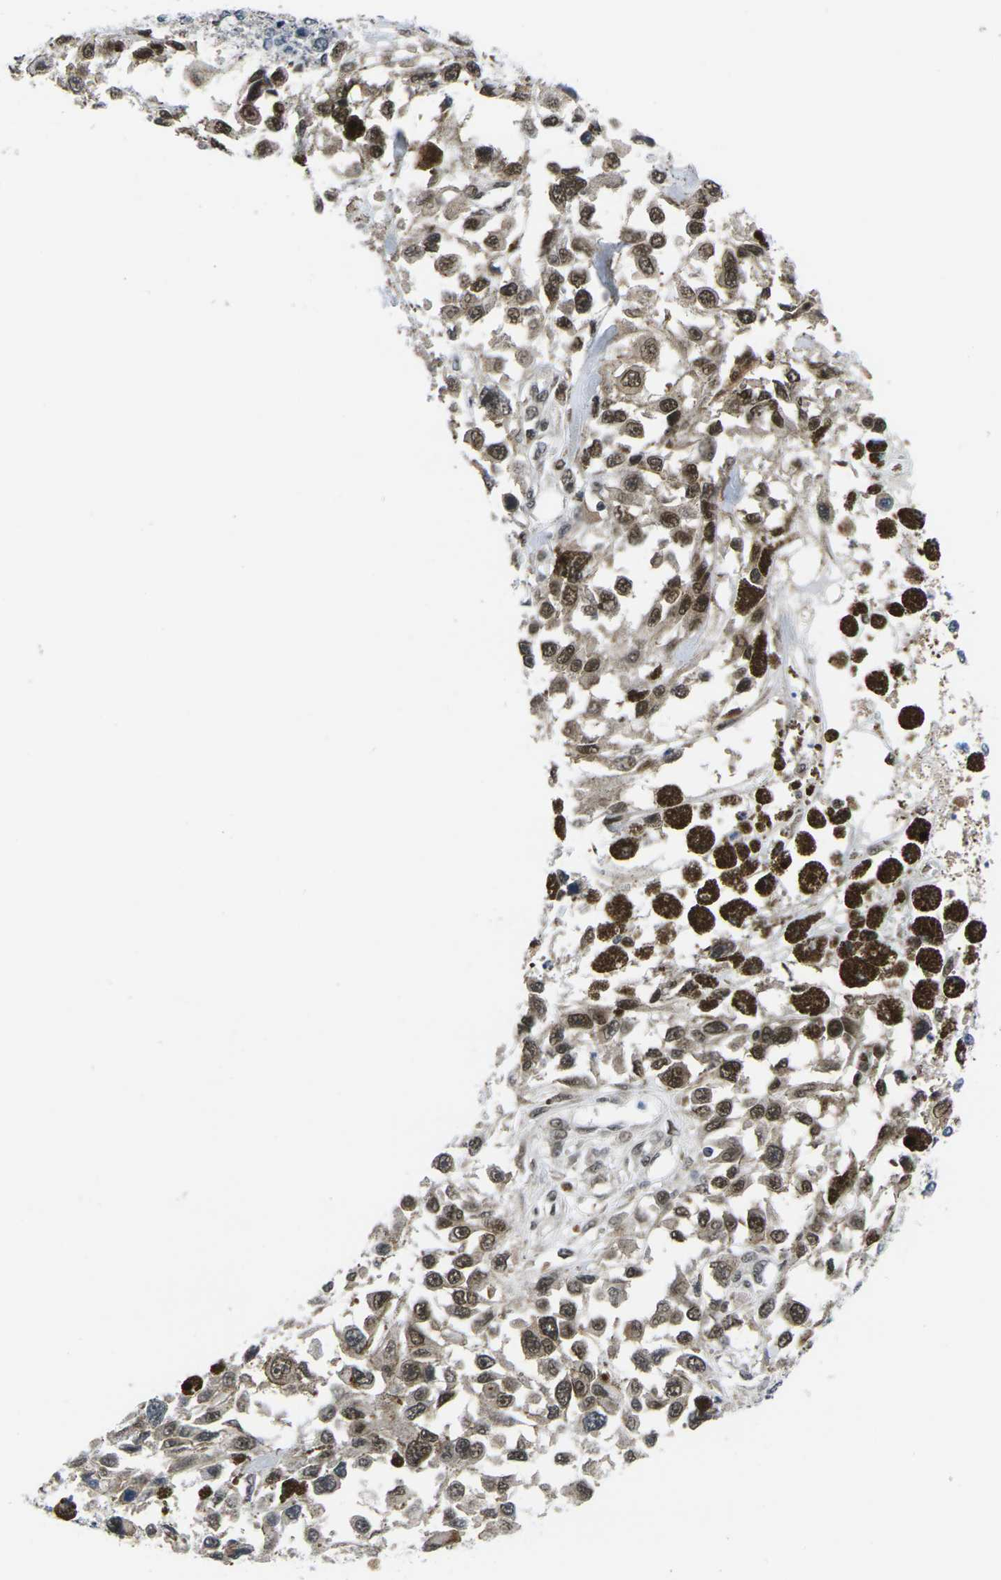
{"staining": {"intensity": "weak", "quantity": ">75%", "location": "nuclear"}, "tissue": "melanoma", "cell_type": "Tumor cells", "image_type": "cancer", "snomed": [{"axis": "morphology", "description": "Malignant melanoma, Metastatic site"}, {"axis": "topography", "description": "Lymph node"}], "caption": "Human melanoma stained with a protein marker demonstrates weak staining in tumor cells.", "gene": "RBM7", "patient": {"sex": "male", "age": 59}}